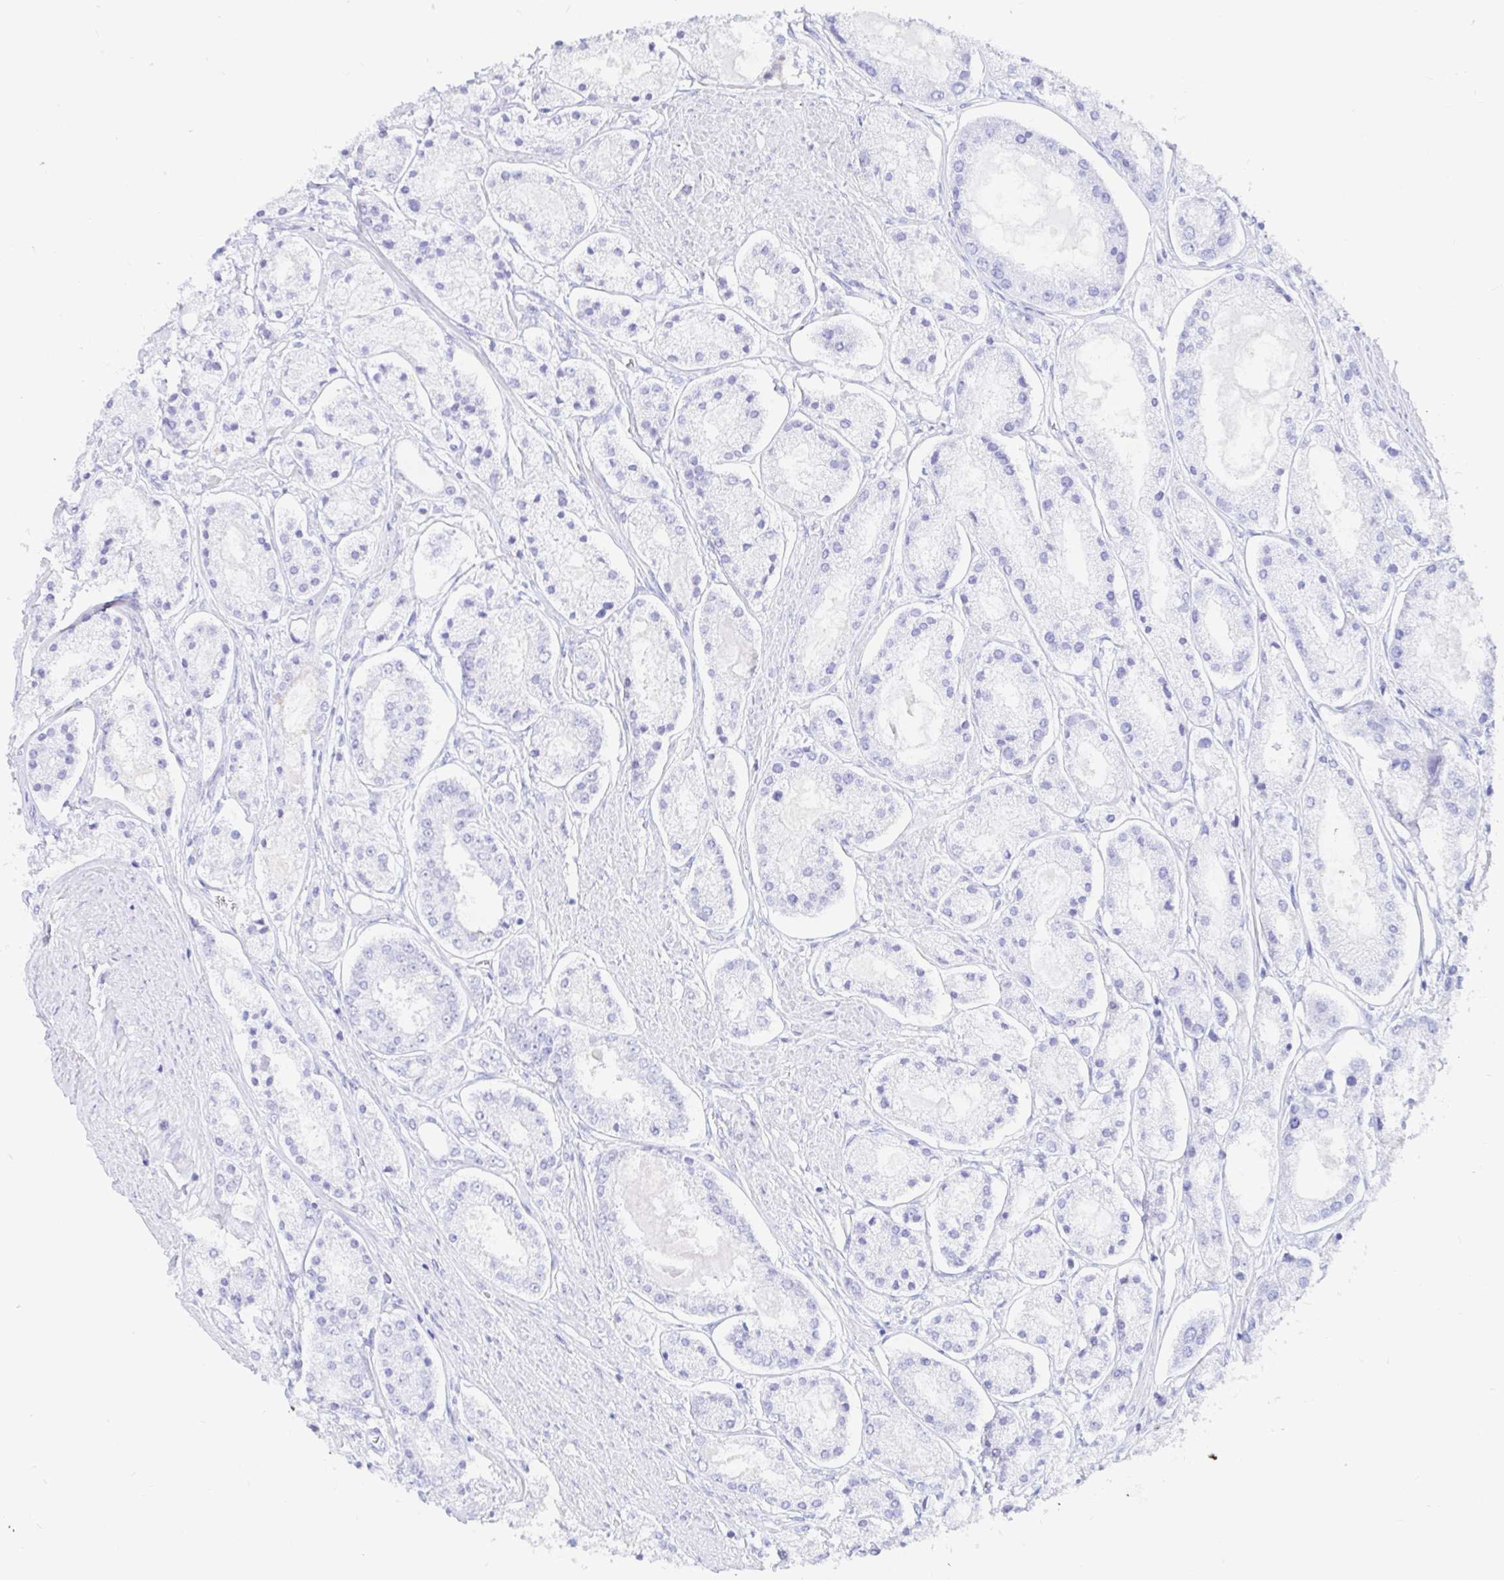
{"staining": {"intensity": "negative", "quantity": "none", "location": "none"}, "tissue": "prostate cancer", "cell_type": "Tumor cells", "image_type": "cancer", "snomed": [{"axis": "morphology", "description": "Adenocarcinoma, High grade"}, {"axis": "topography", "description": "Prostate"}], "caption": "DAB (3,3'-diaminobenzidine) immunohistochemical staining of prostate cancer (high-grade adenocarcinoma) reveals no significant staining in tumor cells.", "gene": "OR6T1", "patient": {"sex": "male", "age": 66}}